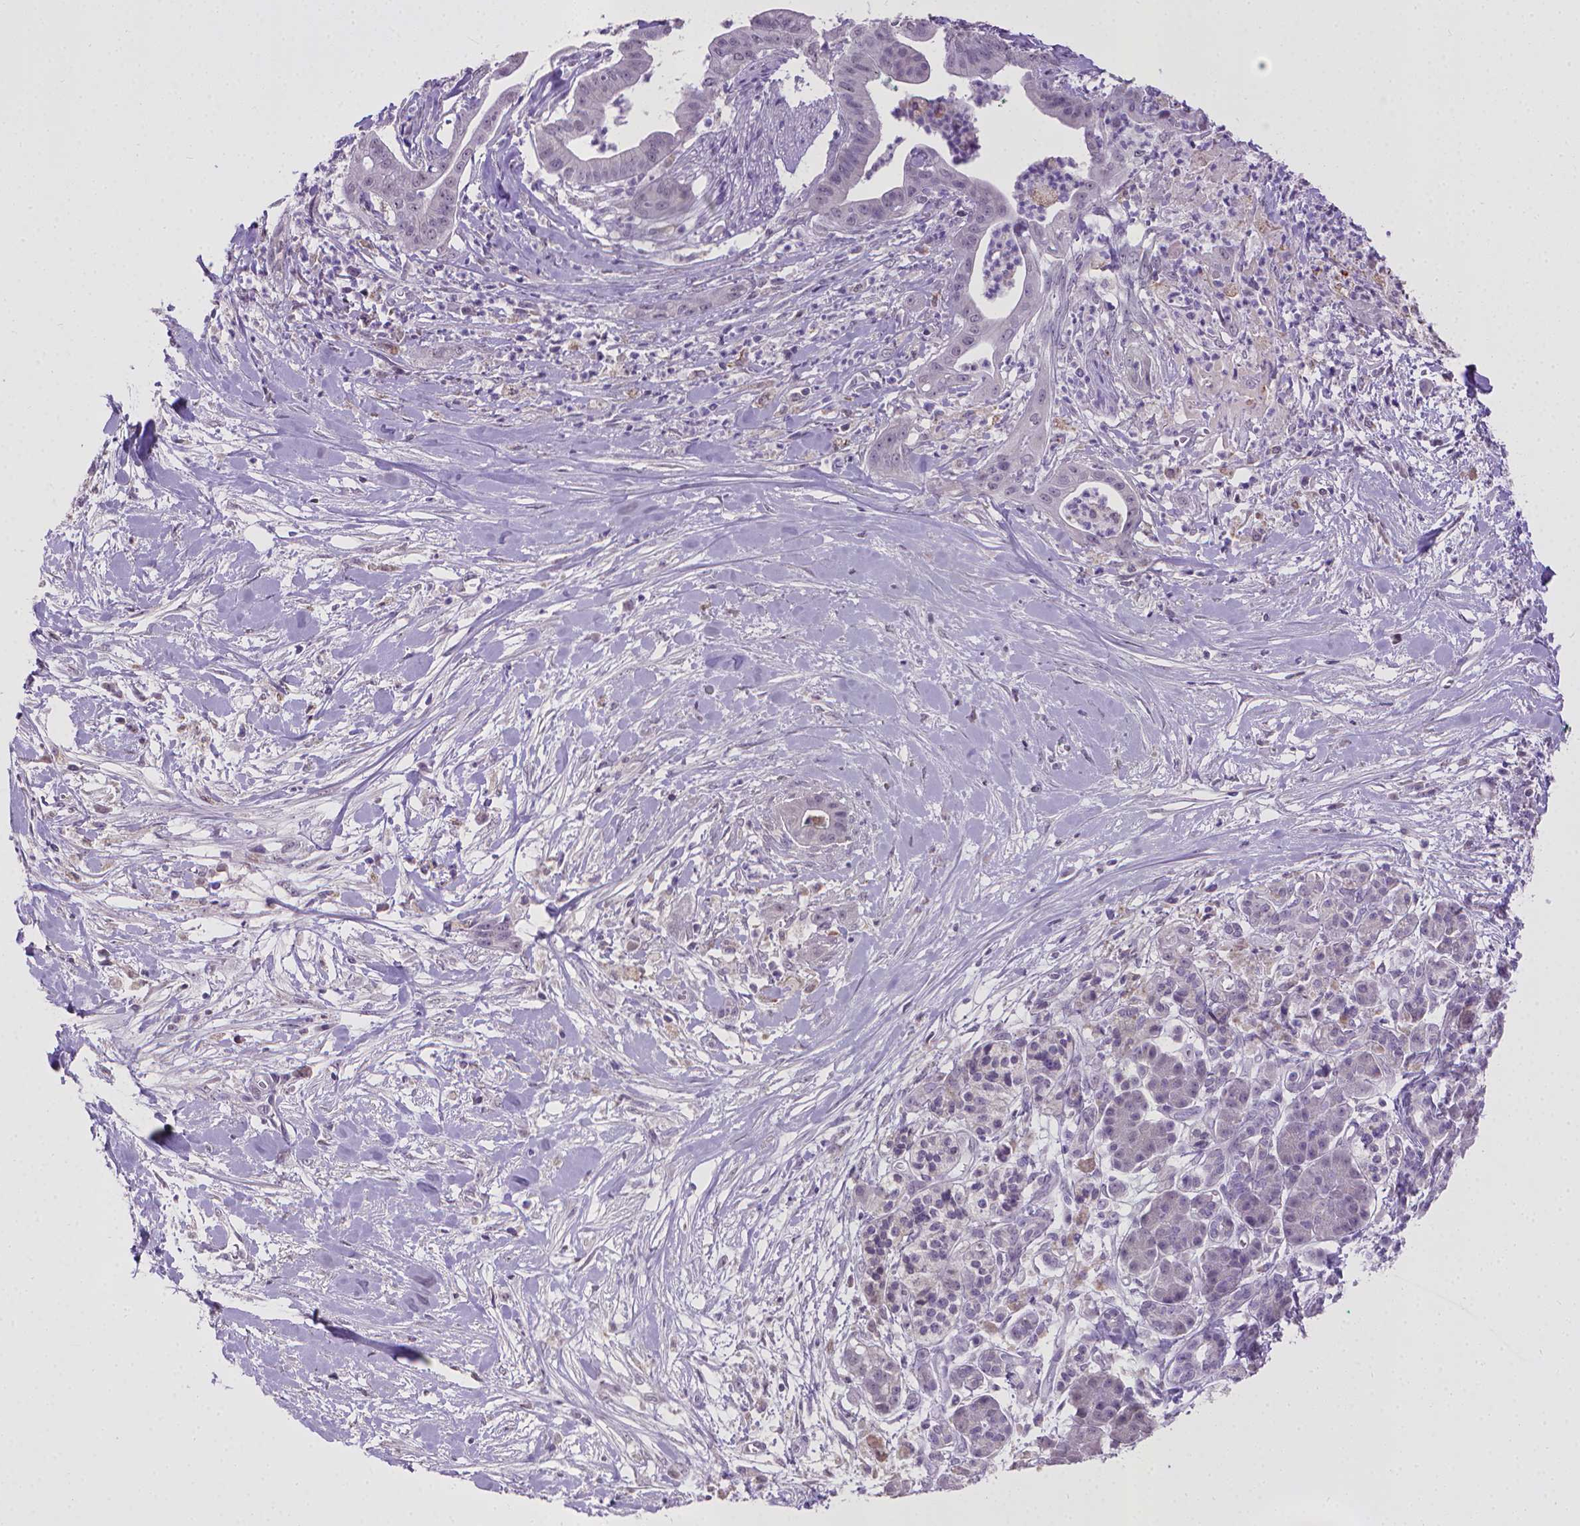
{"staining": {"intensity": "negative", "quantity": "none", "location": "none"}, "tissue": "pancreatic cancer", "cell_type": "Tumor cells", "image_type": "cancer", "snomed": [{"axis": "morphology", "description": "Normal tissue, NOS"}, {"axis": "morphology", "description": "Adenocarcinoma, NOS"}, {"axis": "topography", "description": "Lymph node"}, {"axis": "topography", "description": "Pancreas"}], "caption": "Immunohistochemical staining of pancreatic cancer (adenocarcinoma) displays no significant staining in tumor cells.", "gene": "KMO", "patient": {"sex": "female", "age": 58}}